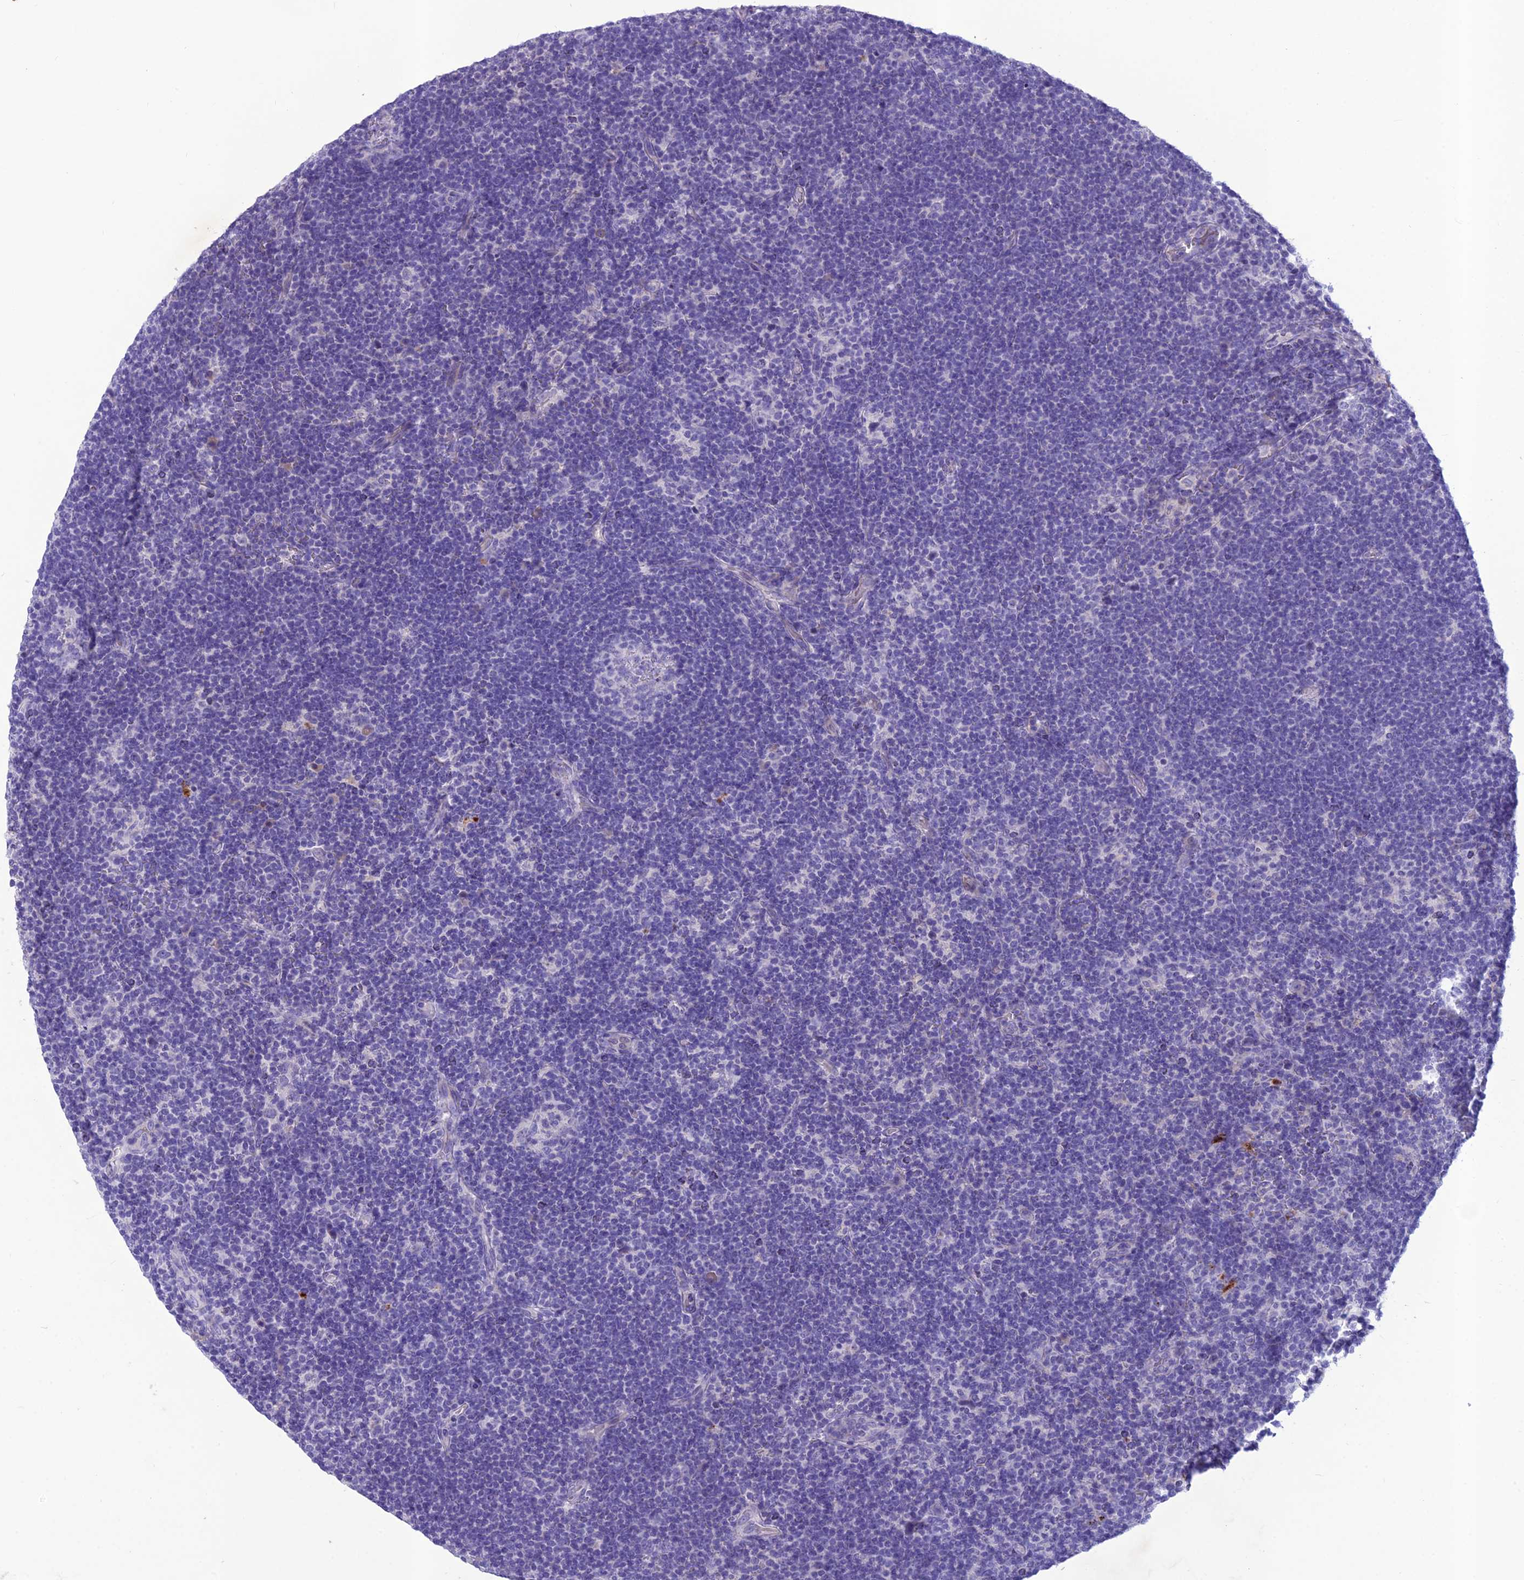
{"staining": {"intensity": "negative", "quantity": "none", "location": "none"}, "tissue": "lymphoma", "cell_type": "Tumor cells", "image_type": "cancer", "snomed": [{"axis": "morphology", "description": "Hodgkin's disease, NOS"}, {"axis": "topography", "description": "Lymph node"}], "caption": "Immunohistochemistry photomicrograph of human lymphoma stained for a protein (brown), which reveals no positivity in tumor cells.", "gene": "IFT172", "patient": {"sex": "female", "age": 57}}